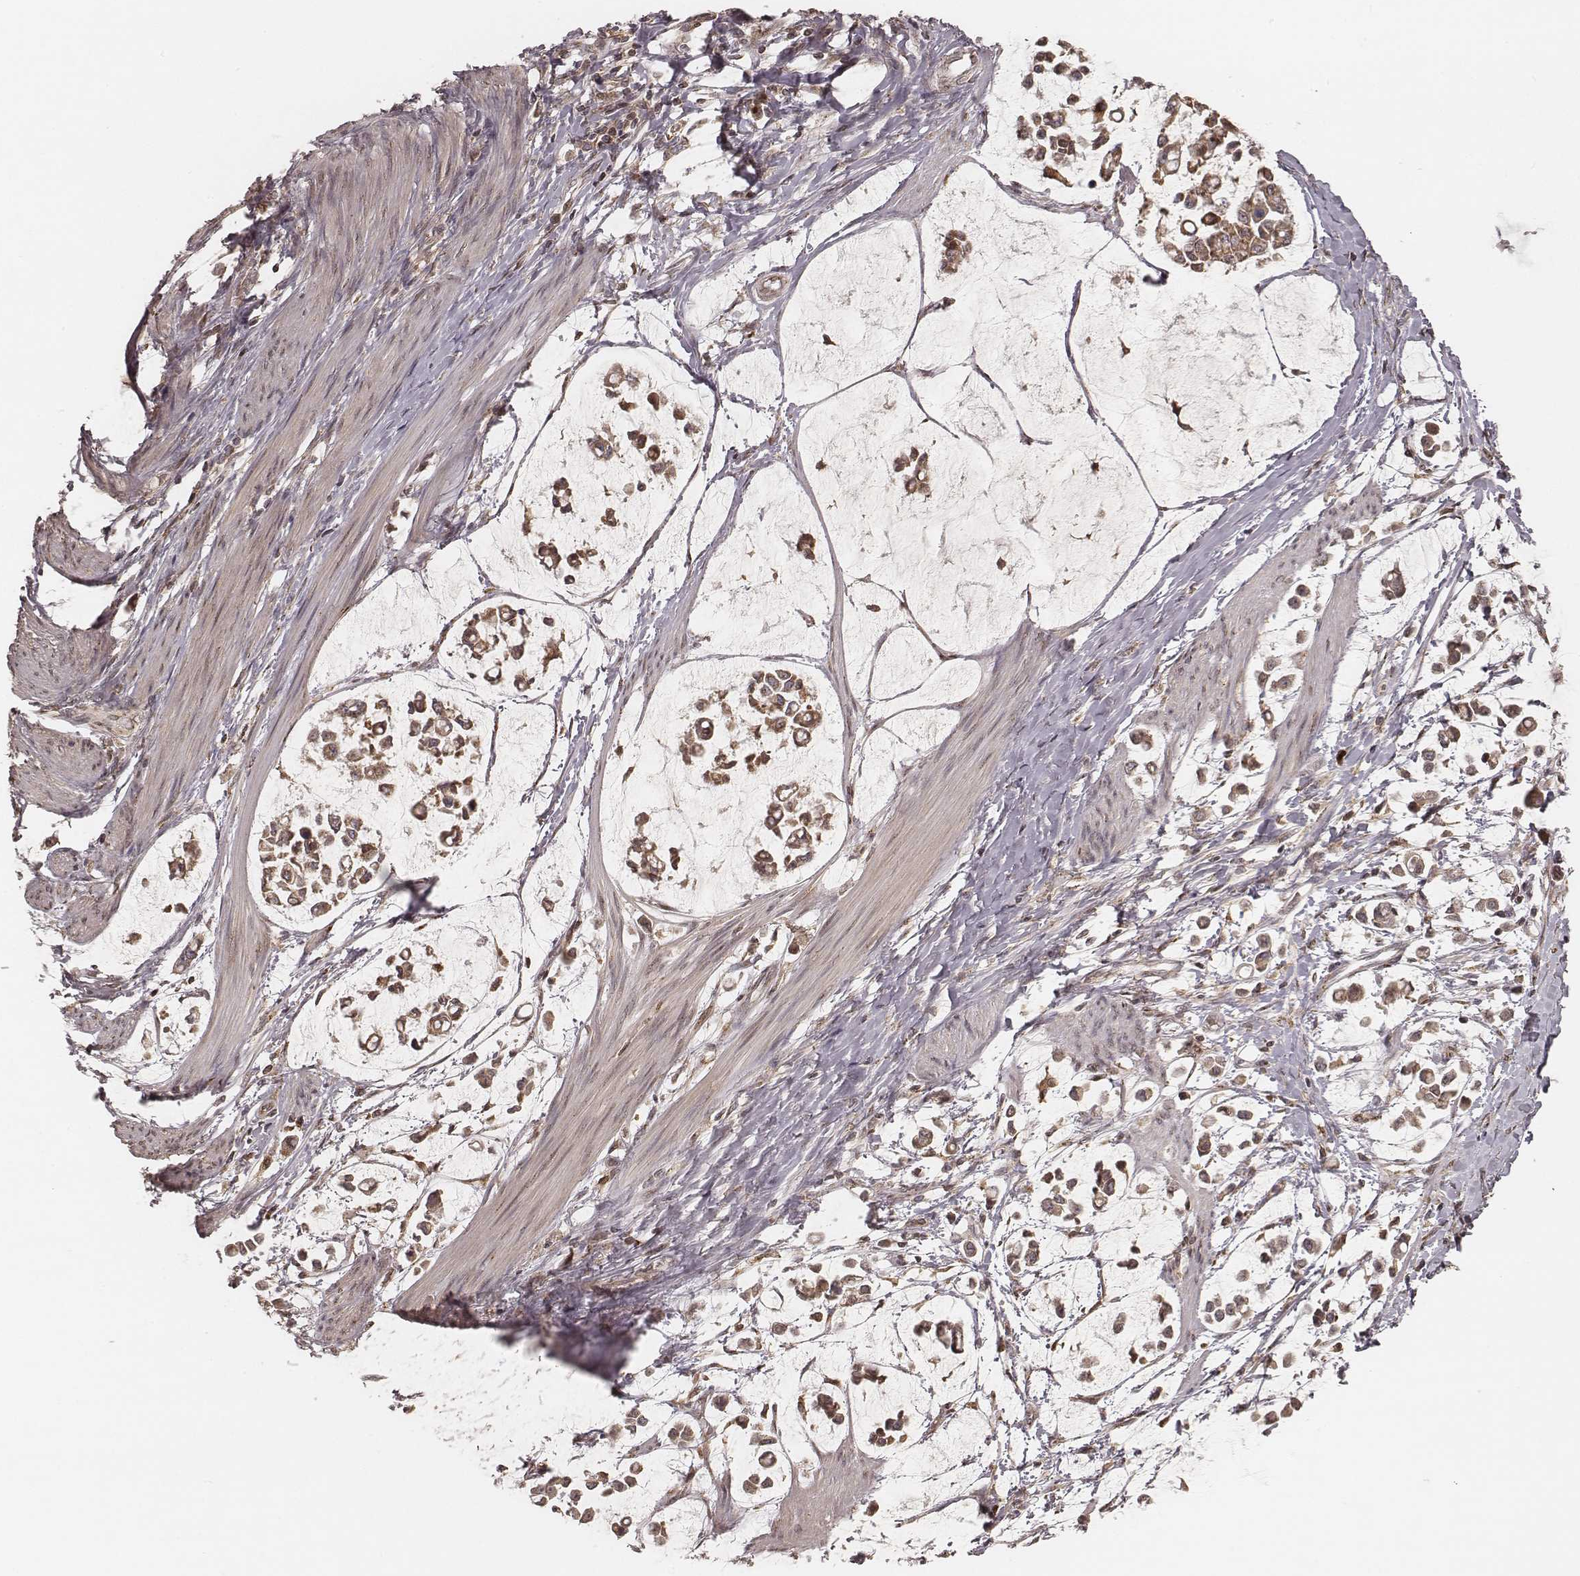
{"staining": {"intensity": "moderate", "quantity": ">75%", "location": "cytoplasmic/membranous"}, "tissue": "stomach cancer", "cell_type": "Tumor cells", "image_type": "cancer", "snomed": [{"axis": "morphology", "description": "Adenocarcinoma, NOS"}, {"axis": "topography", "description": "Stomach"}], "caption": "IHC (DAB (3,3'-diaminobenzidine)) staining of human stomach cancer (adenocarcinoma) displays moderate cytoplasmic/membranous protein positivity in approximately >75% of tumor cells.", "gene": "MYO19", "patient": {"sex": "male", "age": 82}}